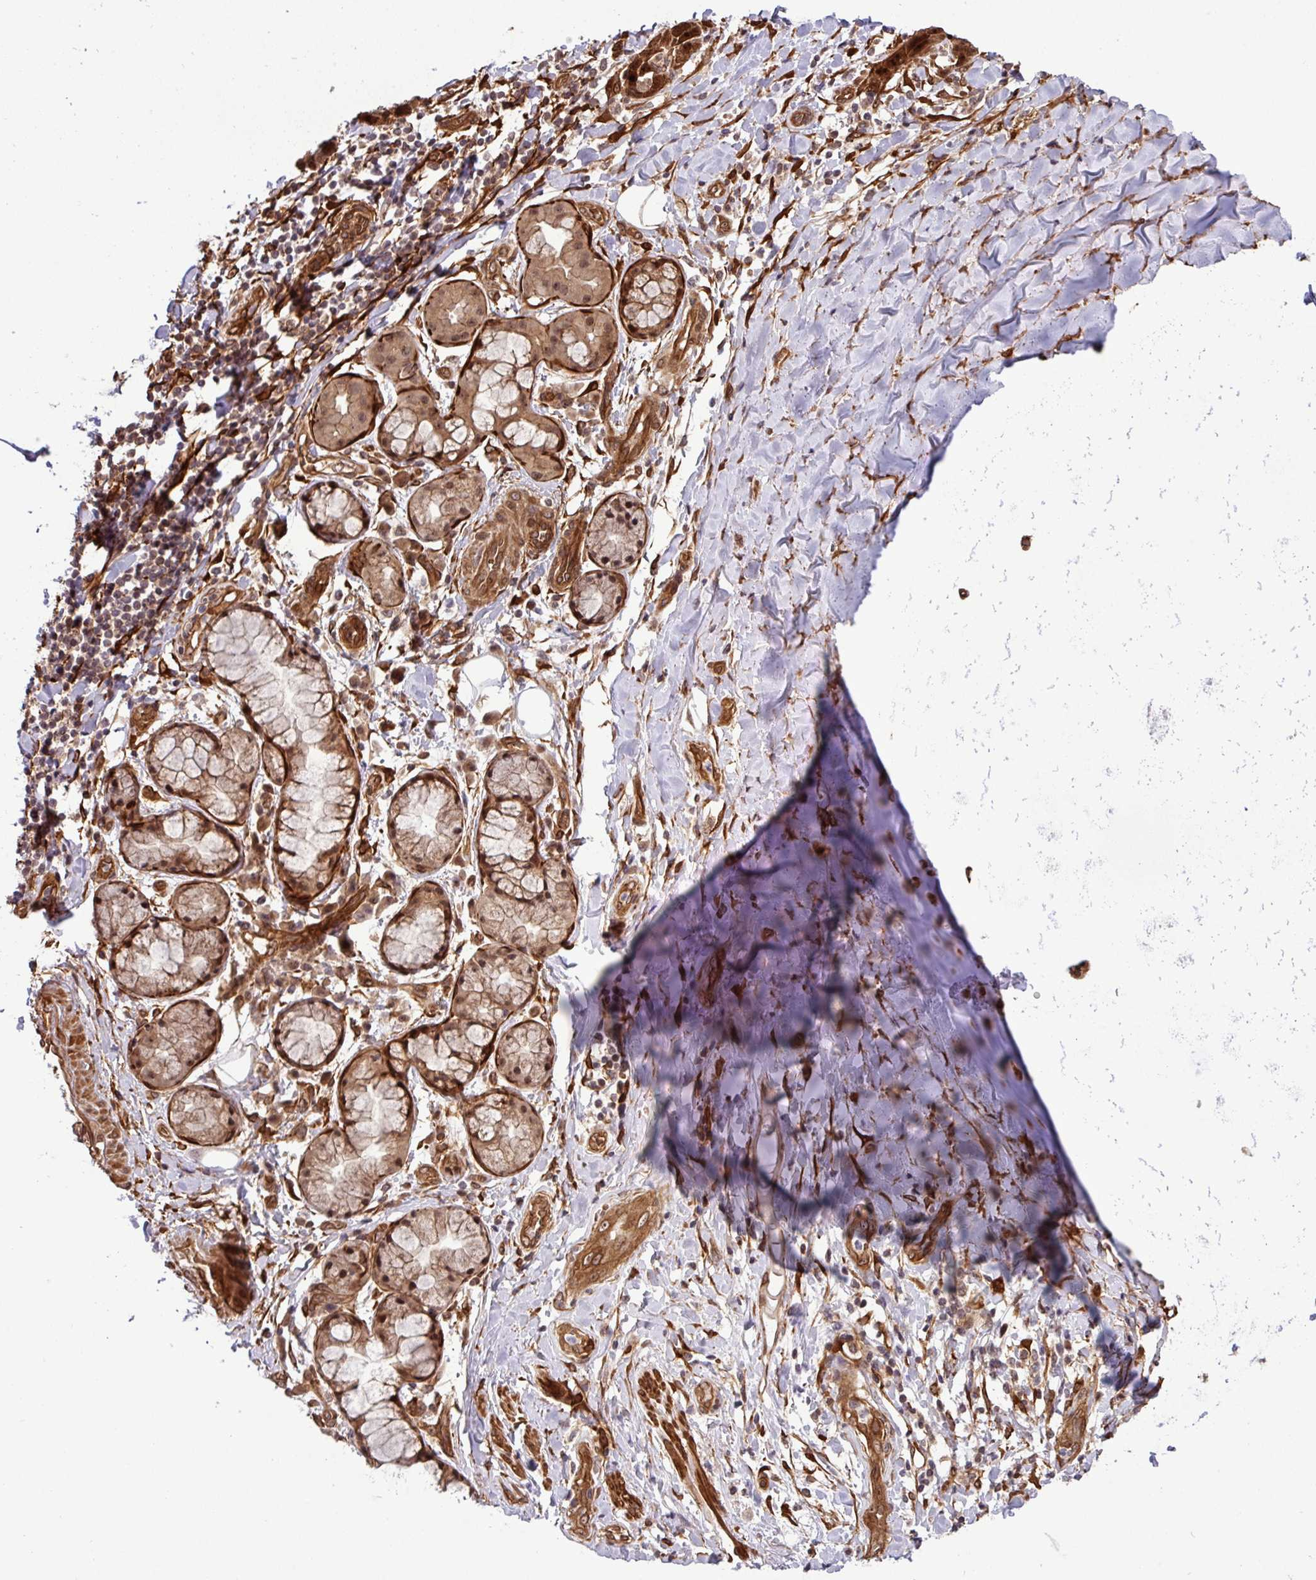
{"staining": {"intensity": "strong", "quantity": ">75%", "location": "cytoplasmic/membranous"}, "tissue": "soft tissue", "cell_type": "Chondrocytes", "image_type": "normal", "snomed": [{"axis": "morphology", "description": "Normal tissue, NOS"}, {"axis": "morphology", "description": "Squamous cell carcinoma, NOS"}, {"axis": "topography", "description": "Bronchus"}, {"axis": "topography", "description": "Lung"}], "caption": "Protein expression analysis of unremarkable soft tissue displays strong cytoplasmic/membranous positivity in about >75% of chondrocytes.", "gene": "C7orf50", "patient": {"sex": "female", "age": 70}}